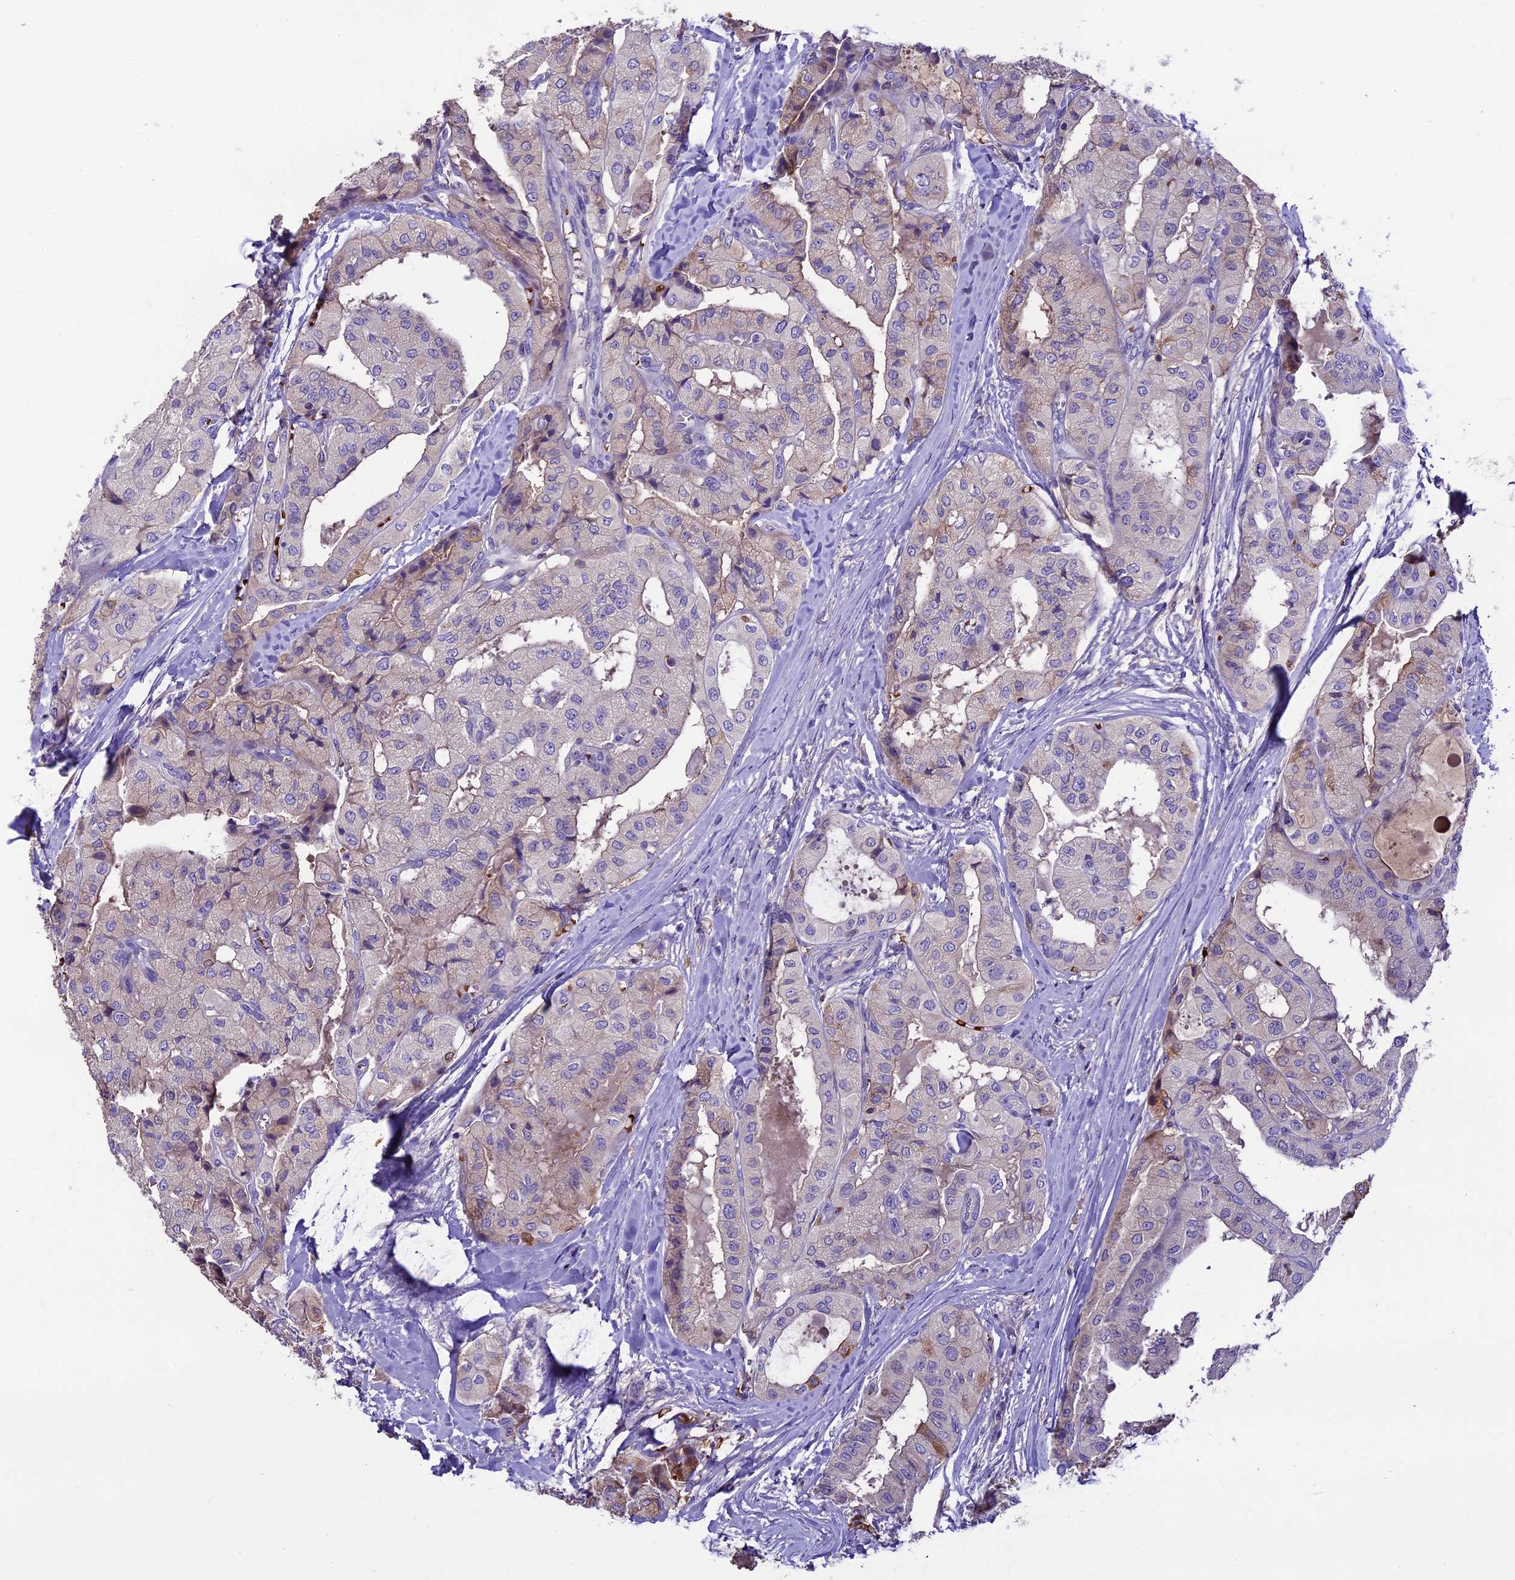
{"staining": {"intensity": "negative", "quantity": "none", "location": "none"}, "tissue": "thyroid cancer", "cell_type": "Tumor cells", "image_type": "cancer", "snomed": [{"axis": "morphology", "description": "Papillary adenocarcinoma, NOS"}, {"axis": "topography", "description": "Thyroid gland"}], "caption": "Papillary adenocarcinoma (thyroid) was stained to show a protein in brown. There is no significant staining in tumor cells.", "gene": "TCP11L2", "patient": {"sex": "female", "age": 59}}